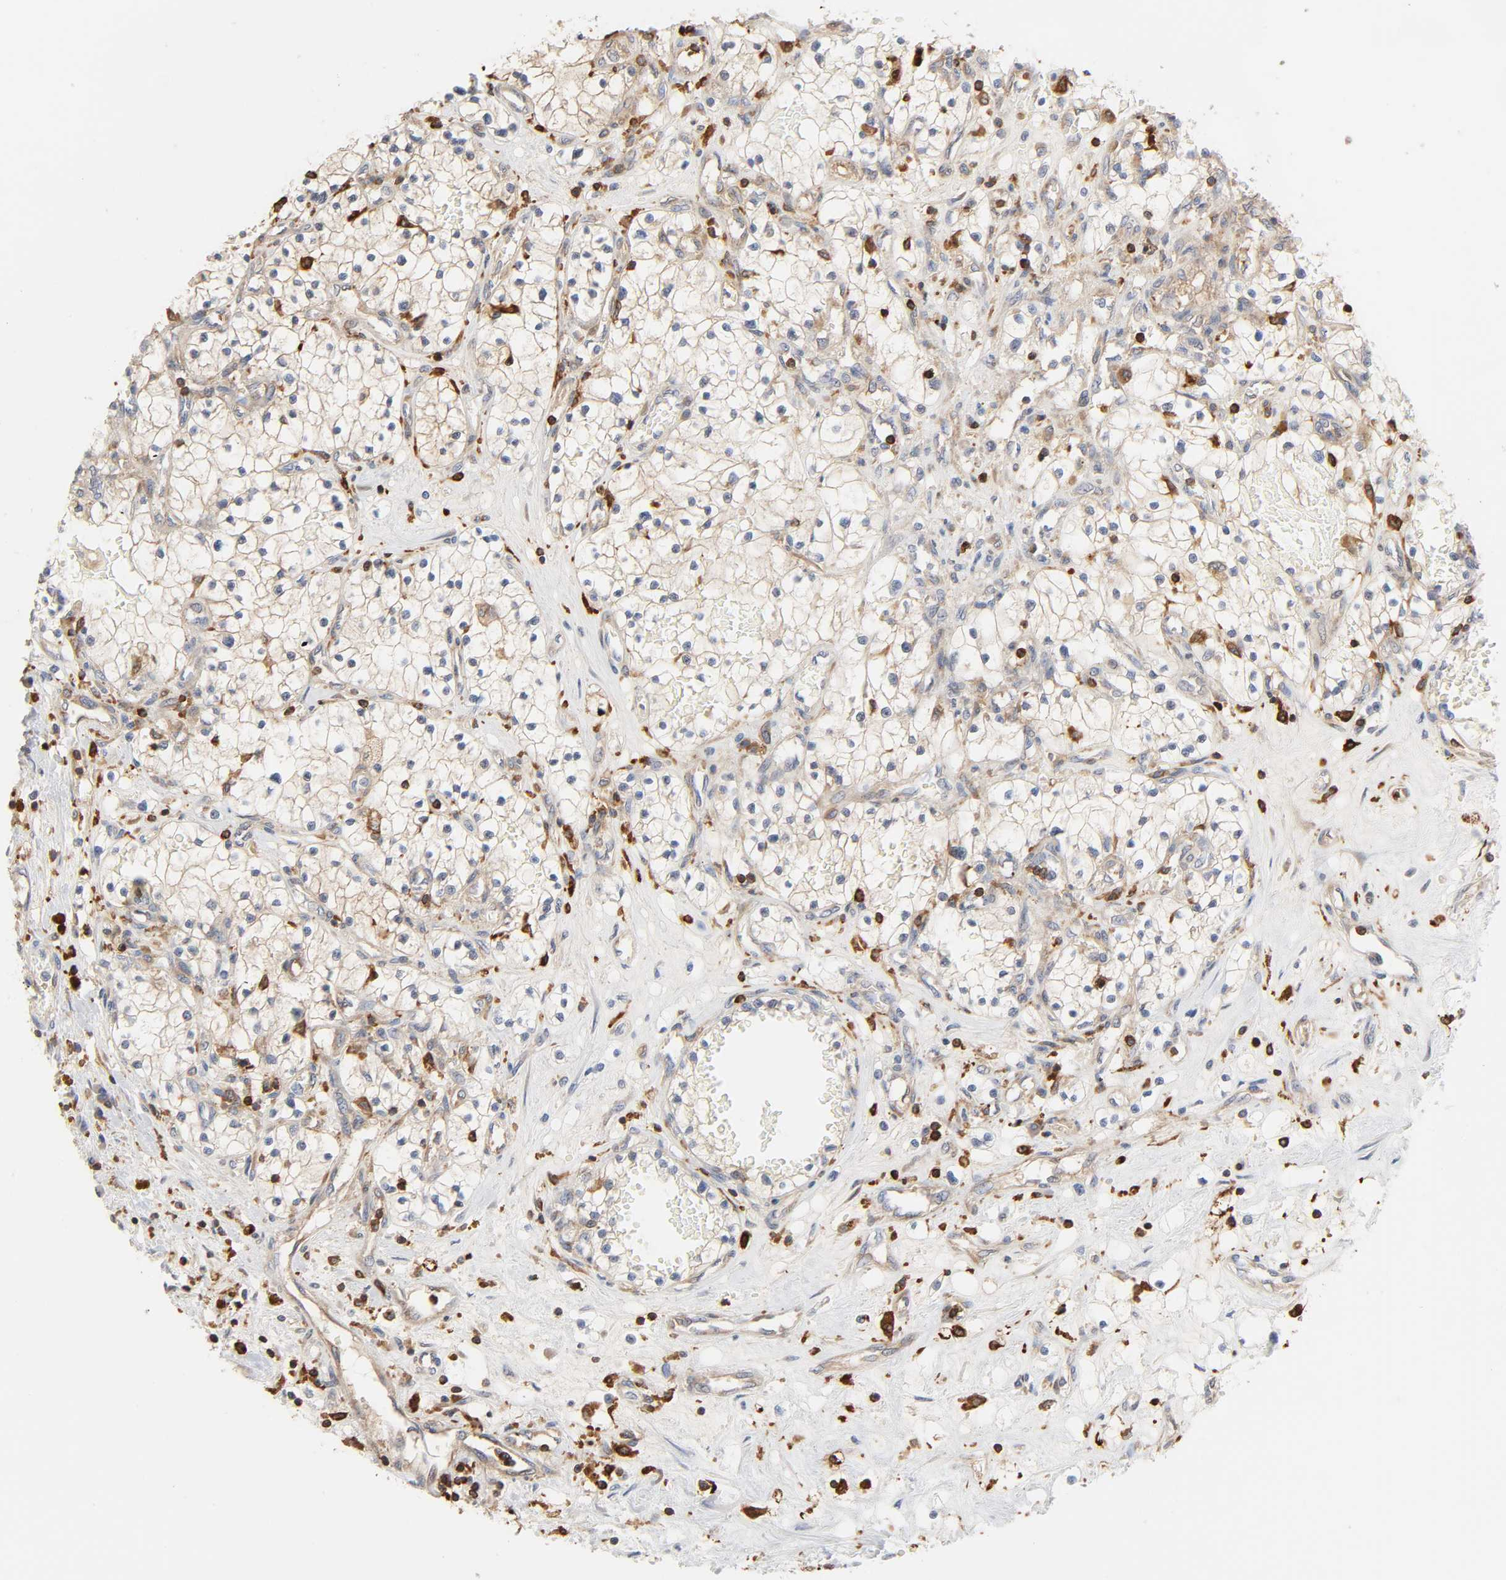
{"staining": {"intensity": "moderate", "quantity": ">75%", "location": "cytoplasmic/membranous"}, "tissue": "renal cancer", "cell_type": "Tumor cells", "image_type": "cancer", "snomed": [{"axis": "morphology", "description": "Adenocarcinoma, NOS"}, {"axis": "topography", "description": "Kidney"}], "caption": "Immunohistochemistry (IHC) histopathology image of human renal adenocarcinoma stained for a protein (brown), which exhibits medium levels of moderate cytoplasmic/membranous expression in approximately >75% of tumor cells.", "gene": "BIN1", "patient": {"sex": "male", "age": 68}}